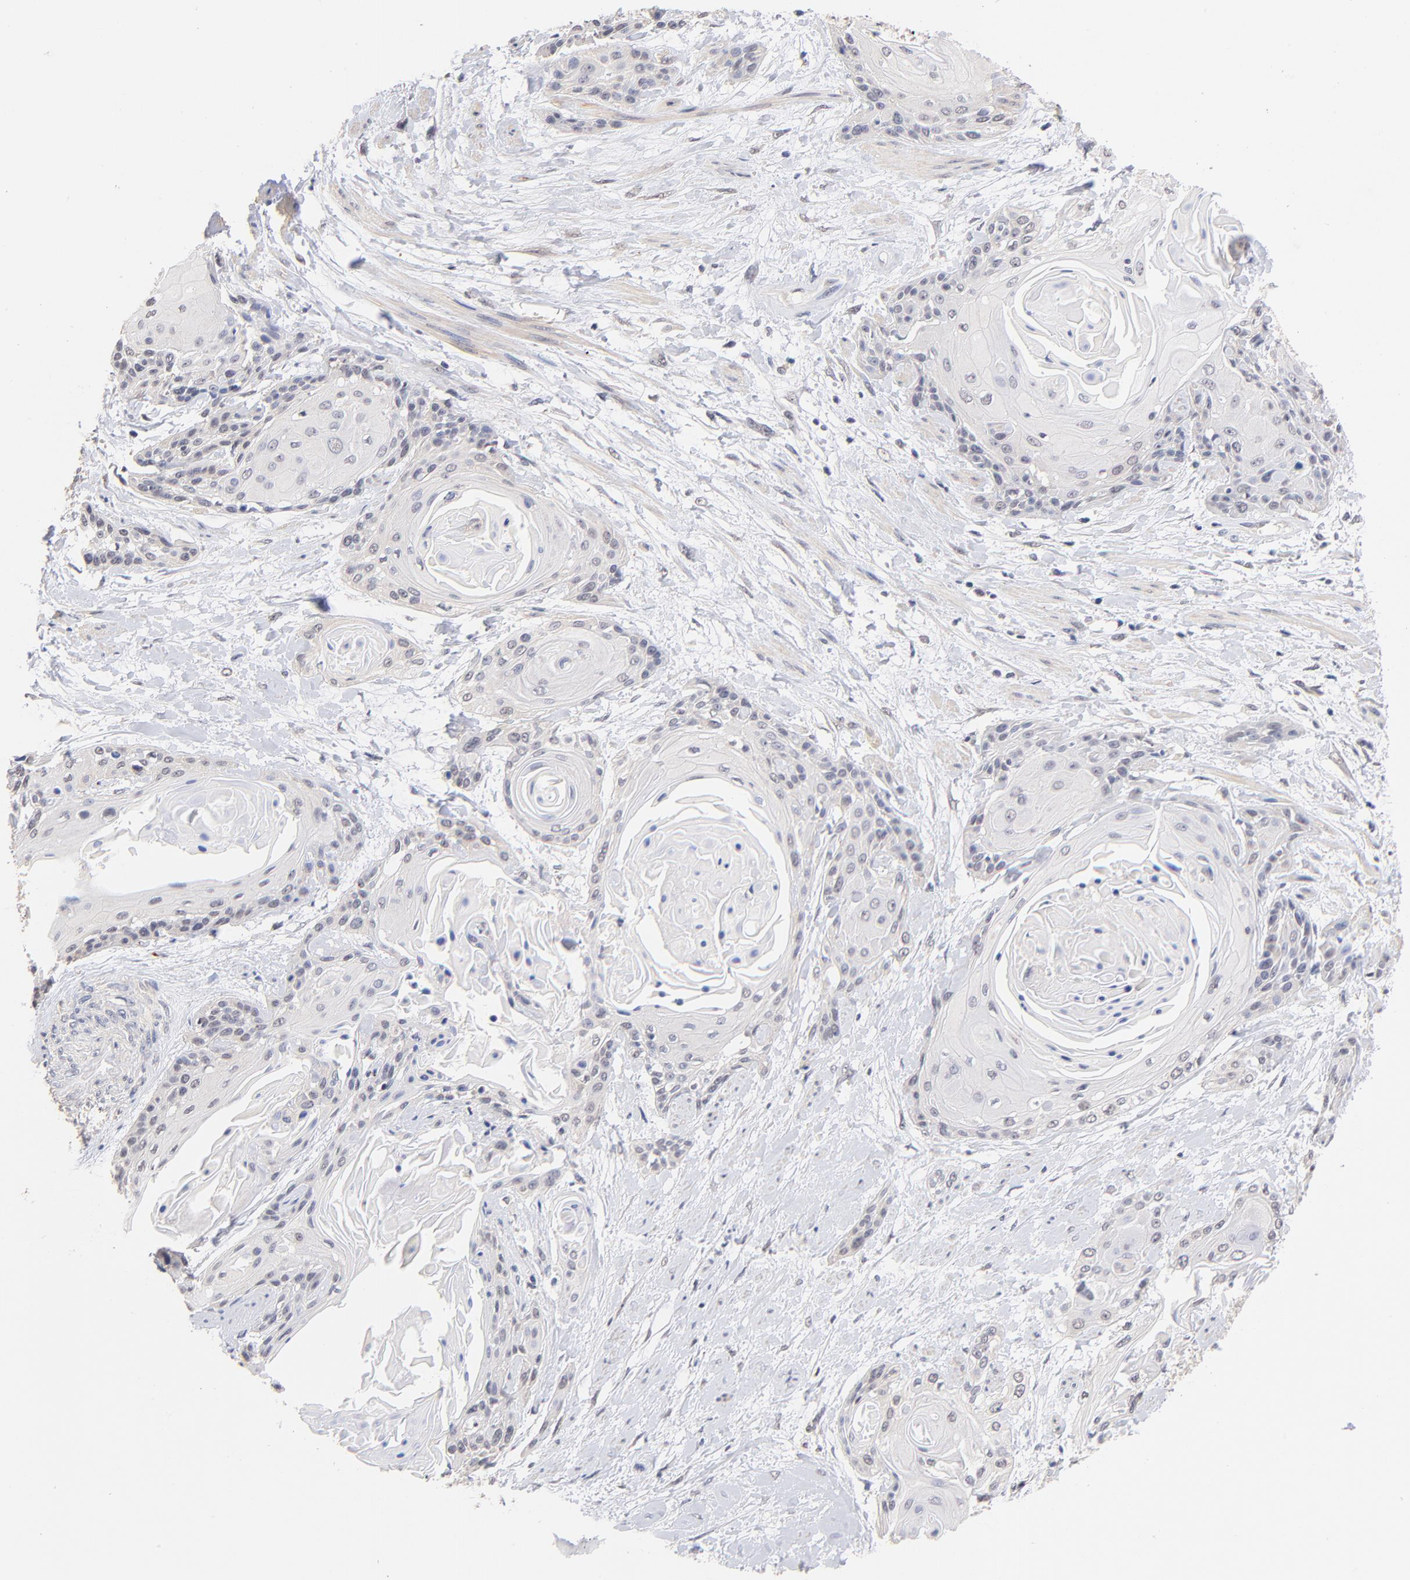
{"staining": {"intensity": "negative", "quantity": "none", "location": "none"}, "tissue": "cervical cancer", "cell_type": "Tumor cells", "image_type": "cancer", "snomed": [{"axis": "morphology", "description": "Squamous cell carcinoma, NOS"}, {"axis": "topography", "description": "Cervix"}], "caption": "IHC of human cervical cancer displays no staining in tumor cells. (Immunohistochemistry (ihc), brightfield microscopy, high magnification).", "gene": "RIBC2", "patient": {"sex": "female", "age": 57}}